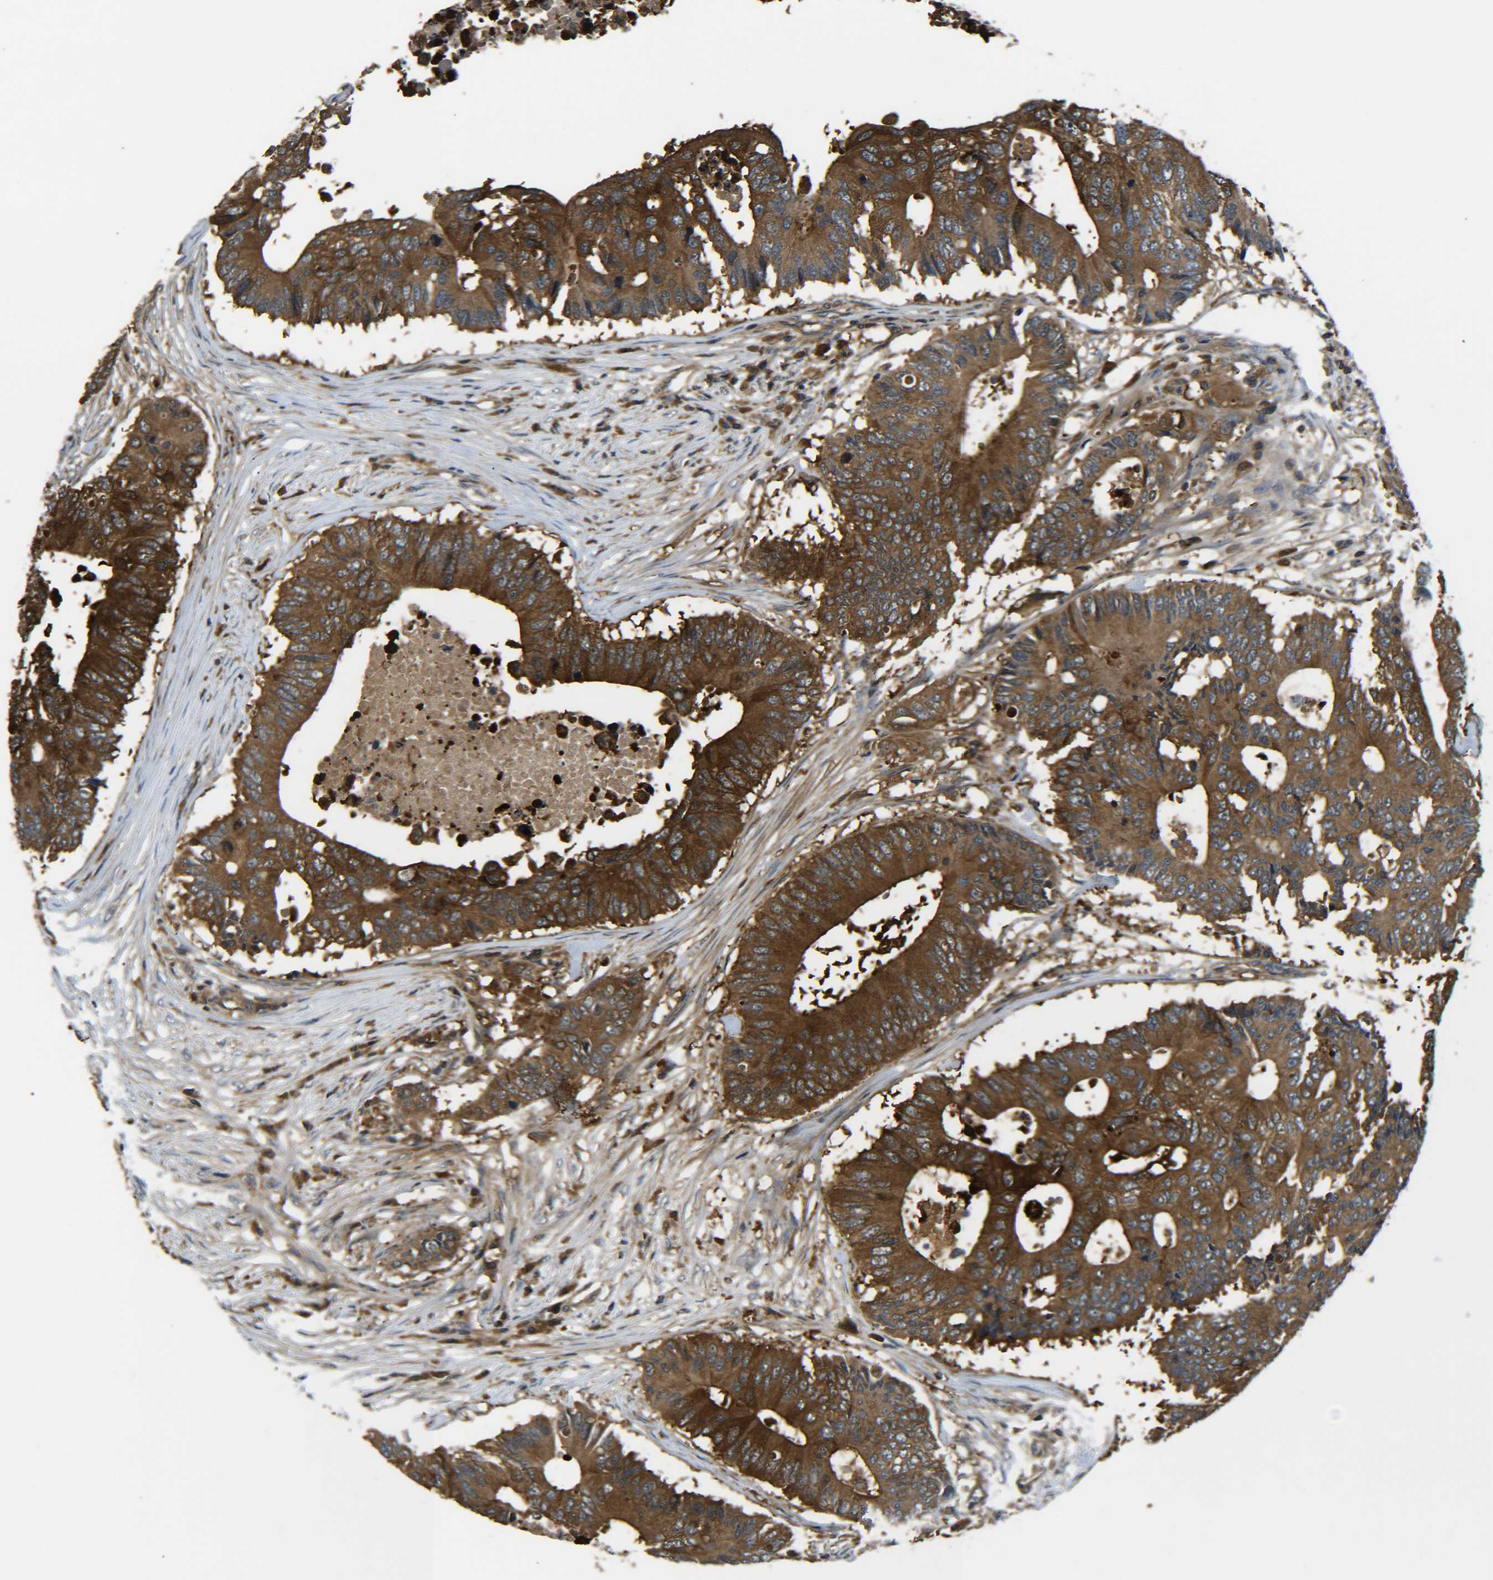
{"staining": {"intensity": "strong", "quantity": ">75%", "location": "cytoplasmic/membranous"}, "tissue": "colorectal cancer", "cell_type": "Tumor cells", "image_type": "cancer", "snomed": [{"axis": "morphology", "description": "Adenocarcinoma, NOS"}, {"axis": "topography", "description": "Colon"}], "caption": "Tumor cells display high levels of strong cytoplasmic/membranous expression in about >75% of cells in human colorectal cancer (adenocarcinoma).", "gene": "PREB", "patient": {"sex": "male", "age": 71}}